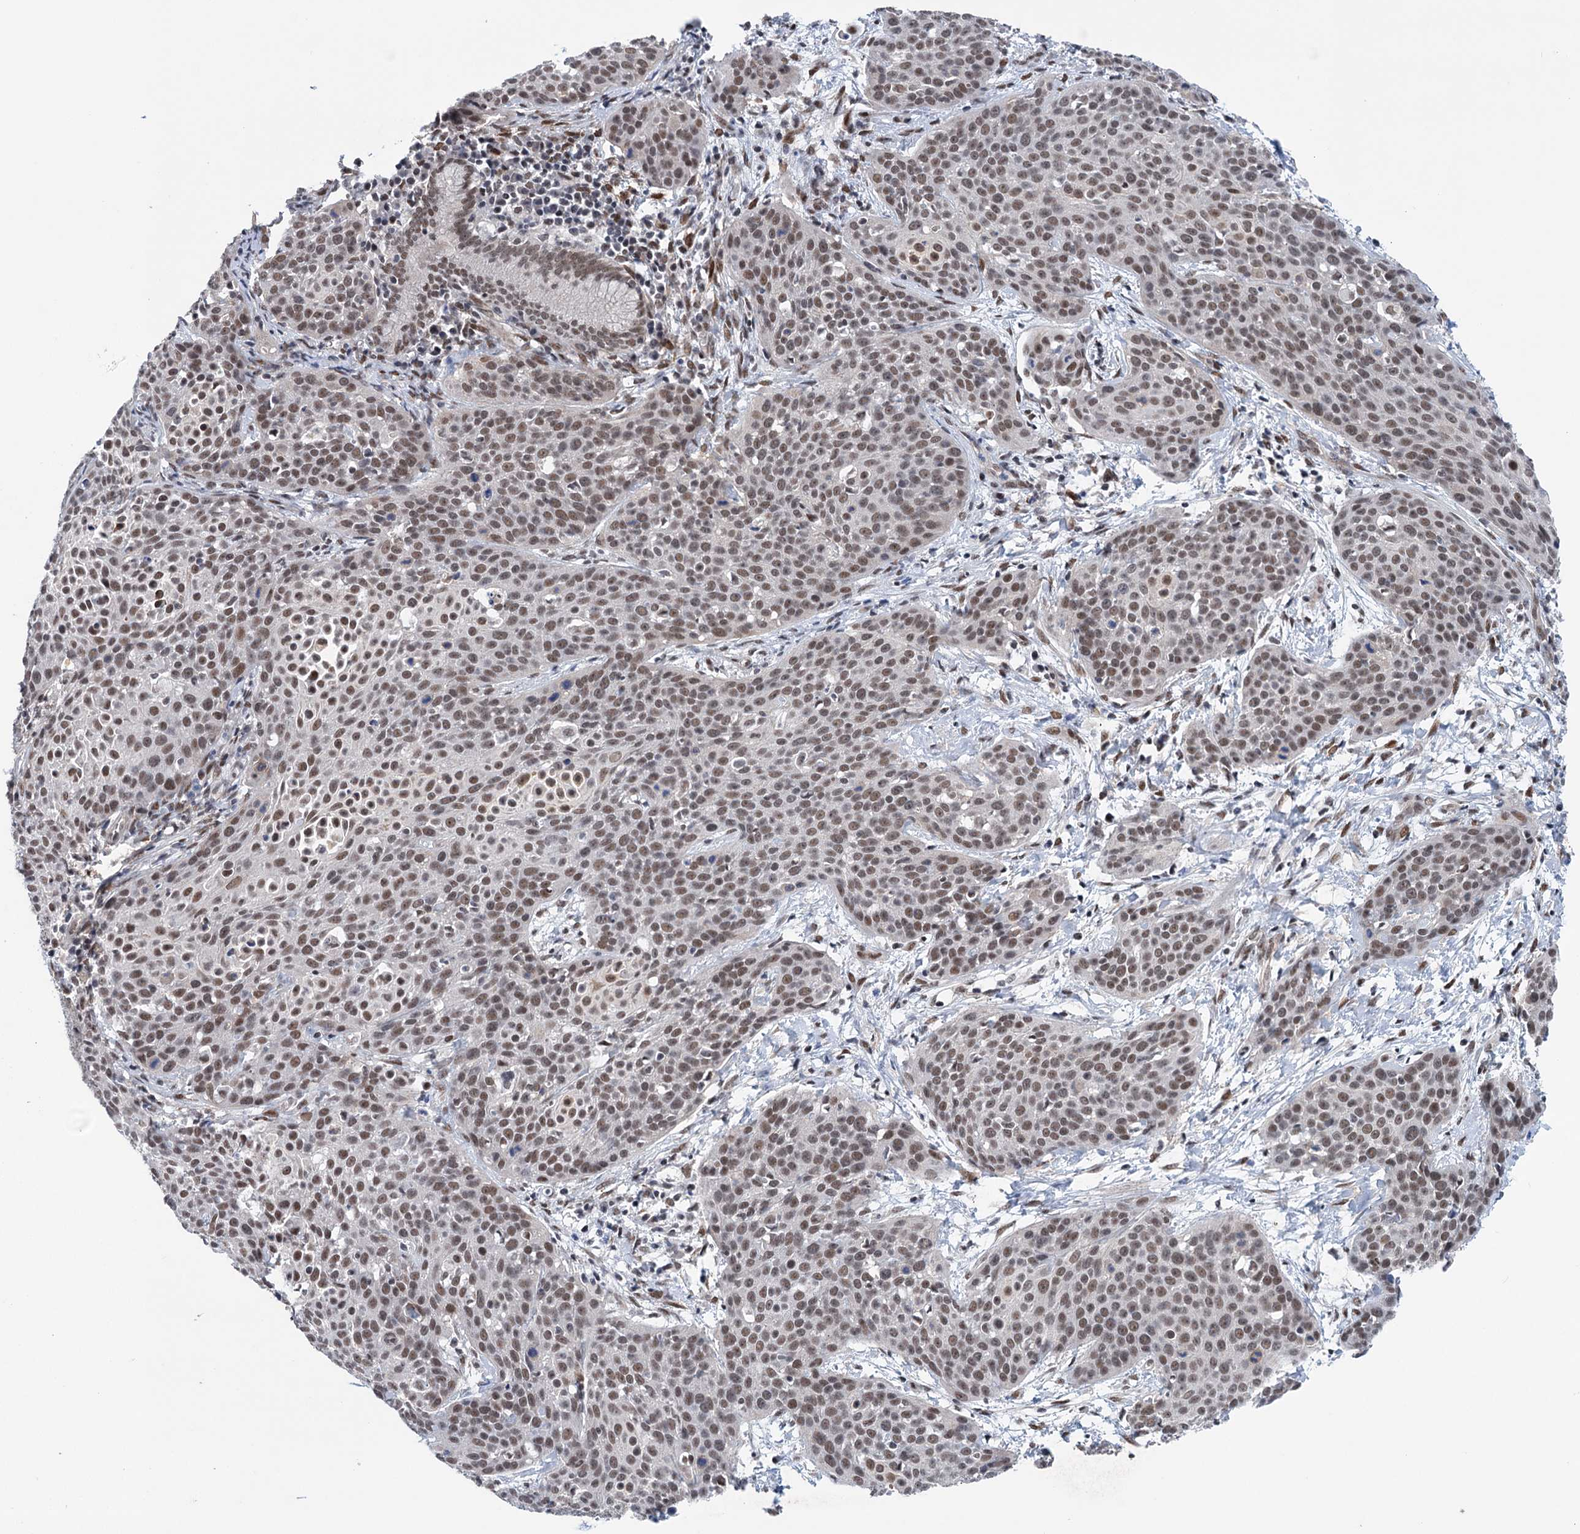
{"staining": {"intensity": "moderate", "quantity": ">75%", "location": "nuclear"}, "tissue": "cervical cancer", "cell_type": "Tumor cells", "image_type": "cancer", "snomed": [{"axis": "morphology", "description": "Squamous cell carcinoma, NOS"}, {"axis": "topography", "description": "Cervix"}], "caption": "Brown immunohistochemical staining in cervical squamous cell carcinoma demonstrates moderate nuclear expression in approximately >75% of tumor cells.", "gene": "FAM53A", "patient": {"sex": "female", "age": 38}}